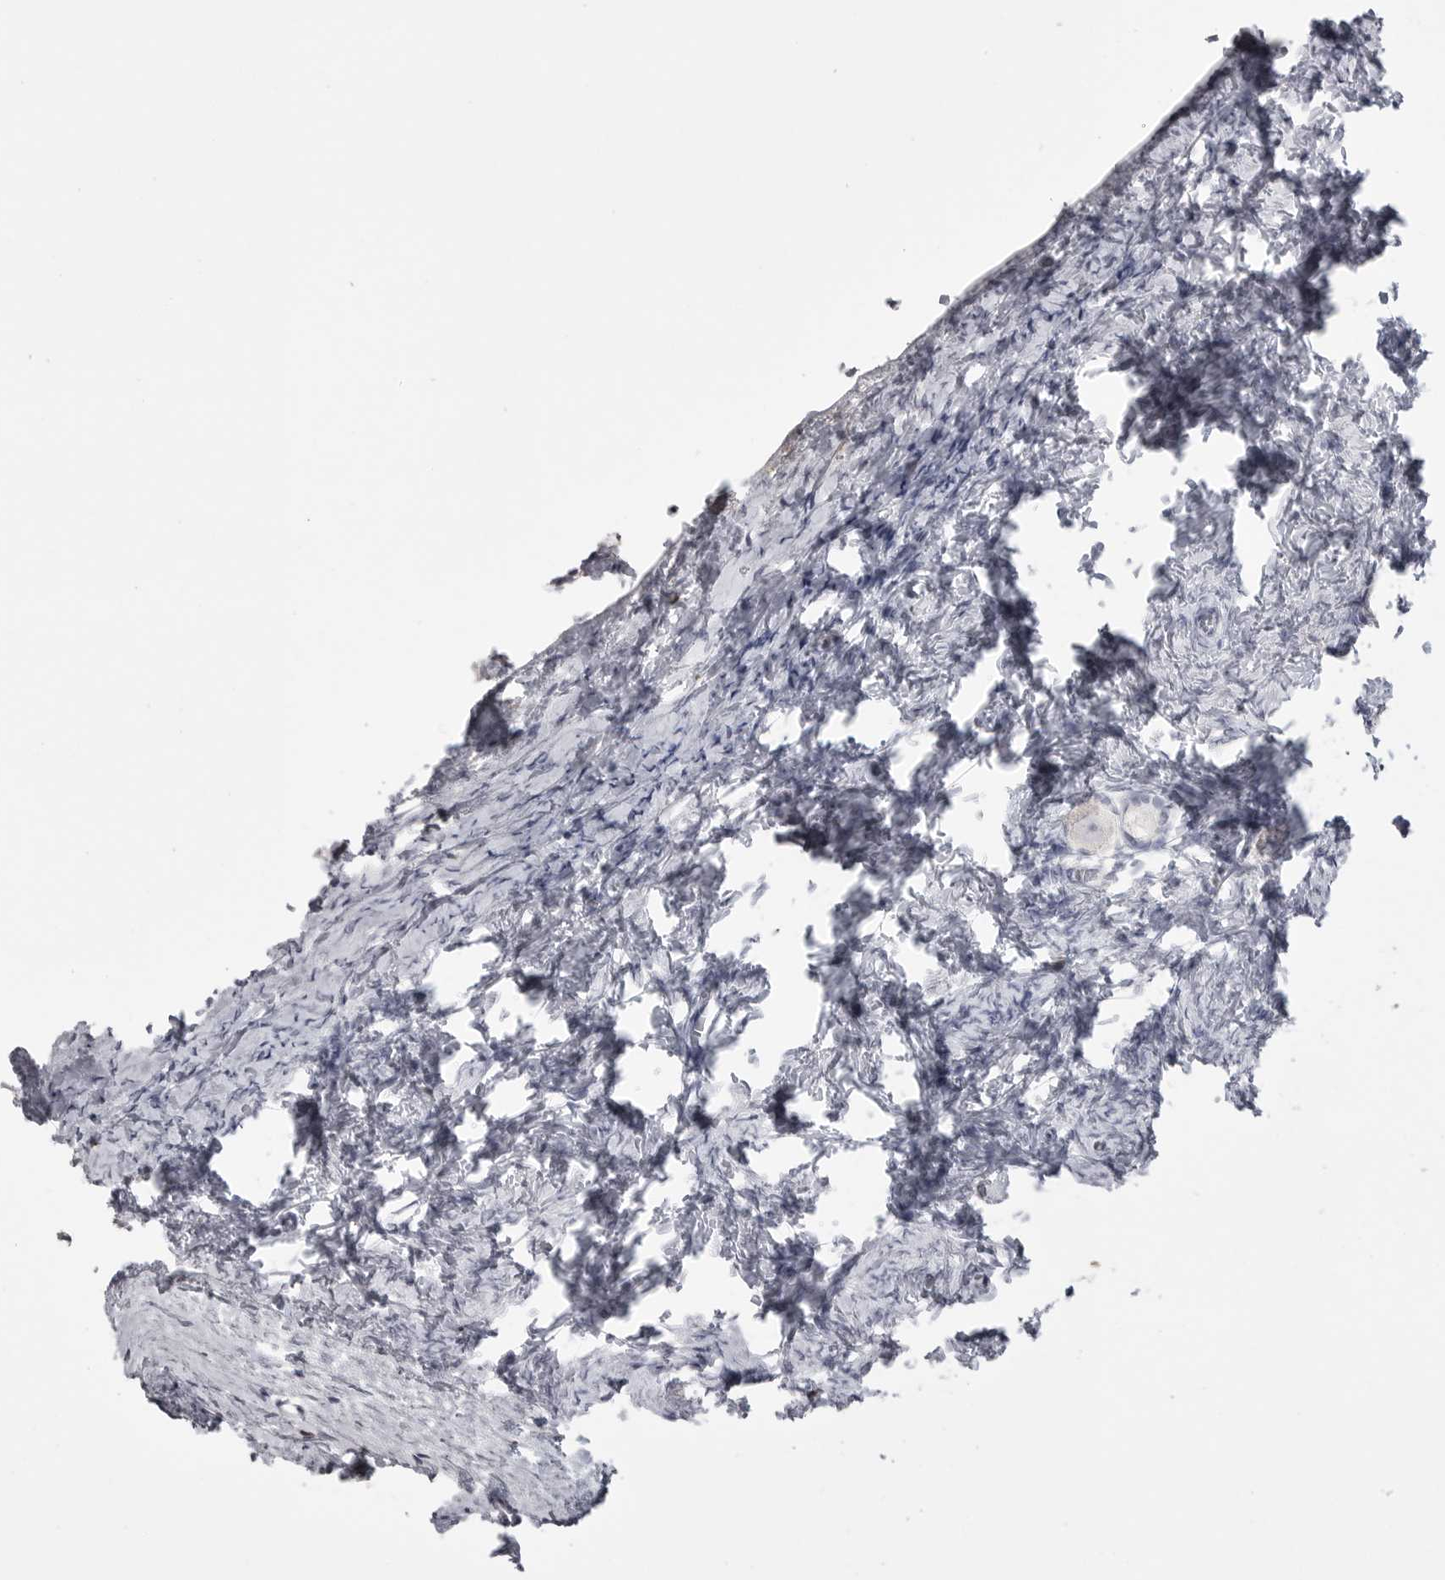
{"staining": {"intensity": "negative", "quantity": "none", "location": "none"}, "tissue": "ovary", "cell_type": "Follicle cells", "image_type": "normal", "snomed": [{"axis": "morphology", "description": "Normal tissue, NOS"}, {"axis": "topography", "description": "Ovary"}], "caption": "Immunohistochemical staining of normal human ovary shows no significant expression in follicle cells.", "gene": "ITGAL", "patient": {"sex": "female", "age": 27}}